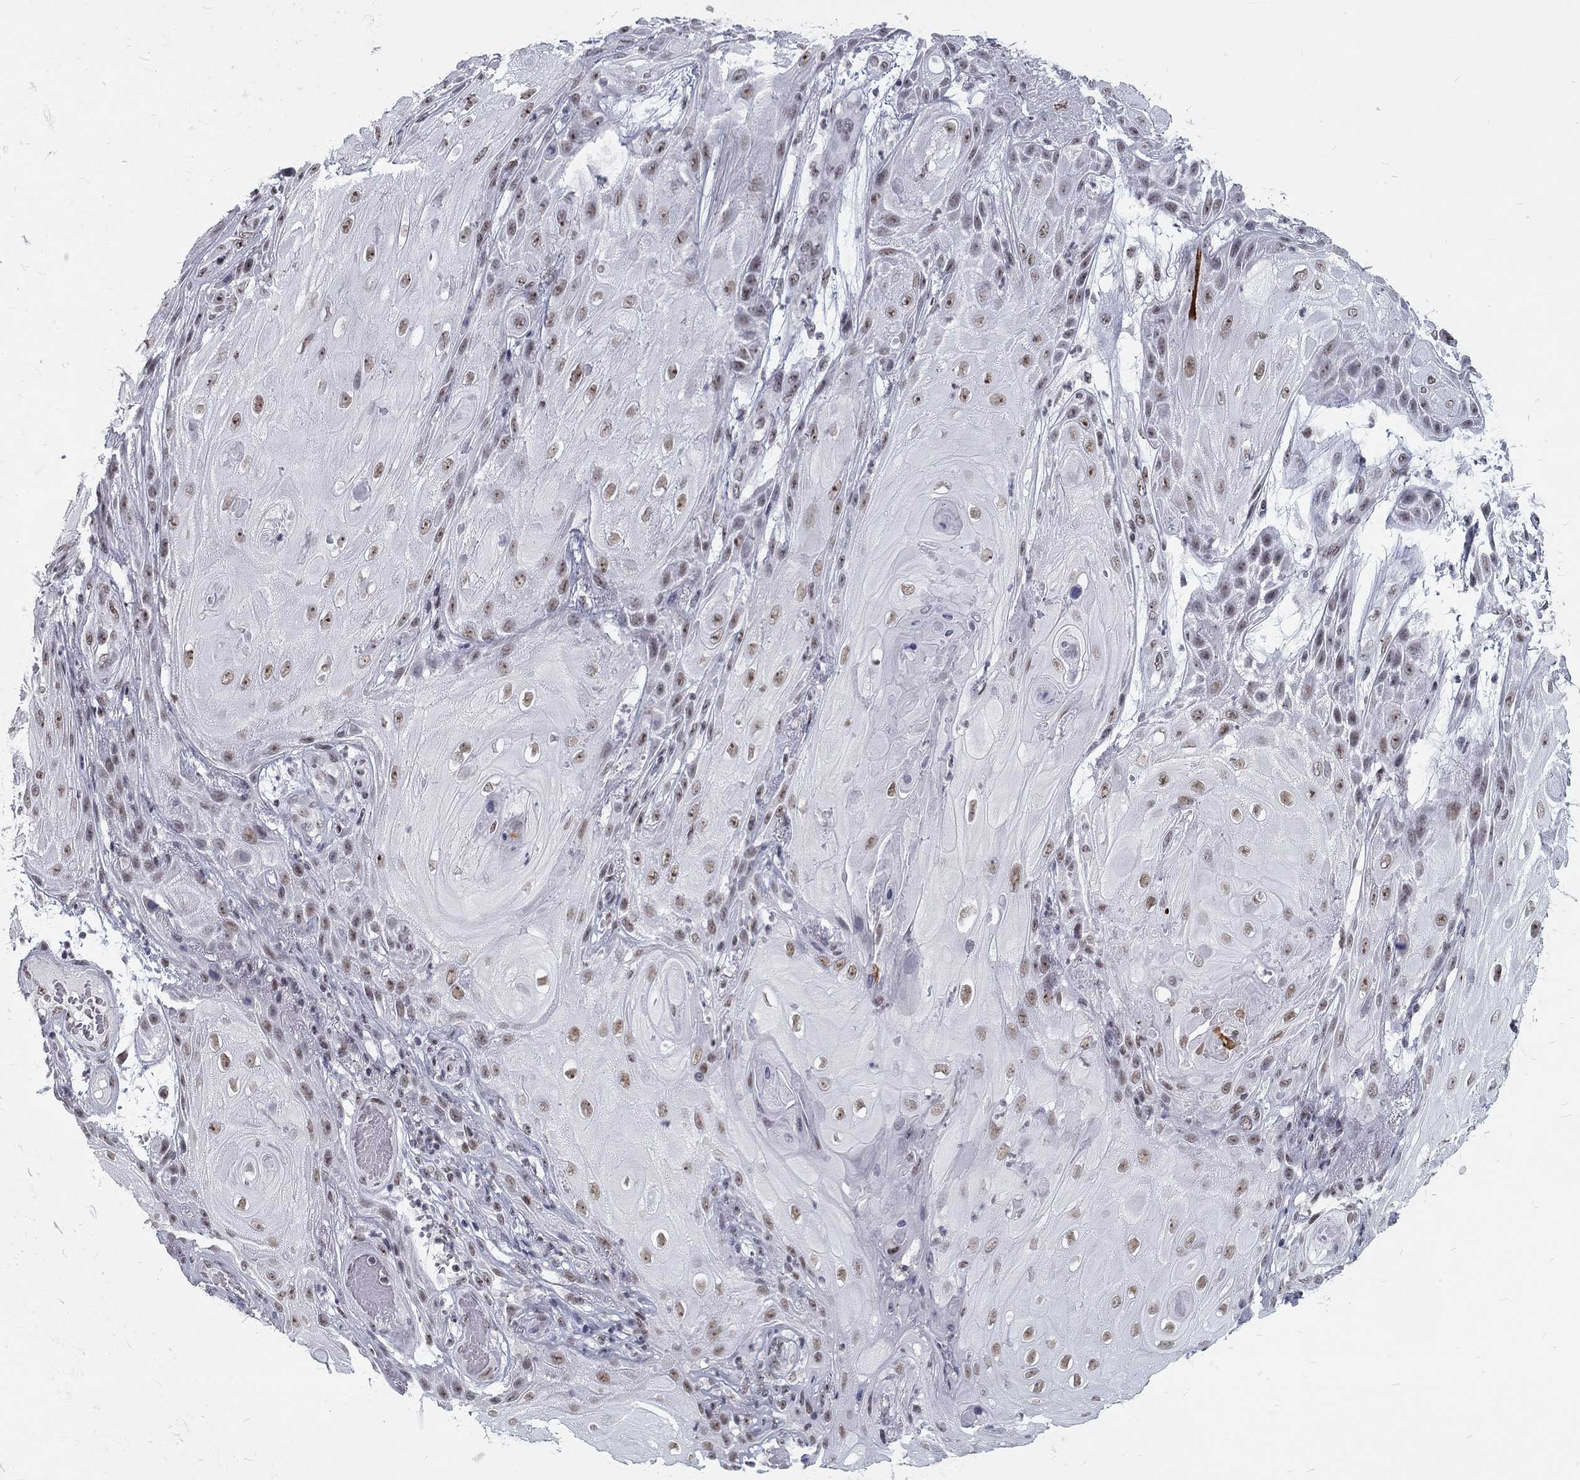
{"staining": {"intensity": "weak", "quantity": "25%-75%", "location": "nuclear"}, "tissue": "skin cancer", "cell_type": "Tumor cells", "image_type": "cancer", "snomed": [{"axis": "morphology", "description": "Squamous cell carcinoma, NOS"}, {"axis": "topography", "description": "Skin"}], "caption": "IHC image of skin cancer stained for a protein (brown), which shows low levels of weak nuclear expression in approximately 25%-75% of tumor cells.", "gene": "SNORC", "patient": {"sex": "male", "age": 62}}